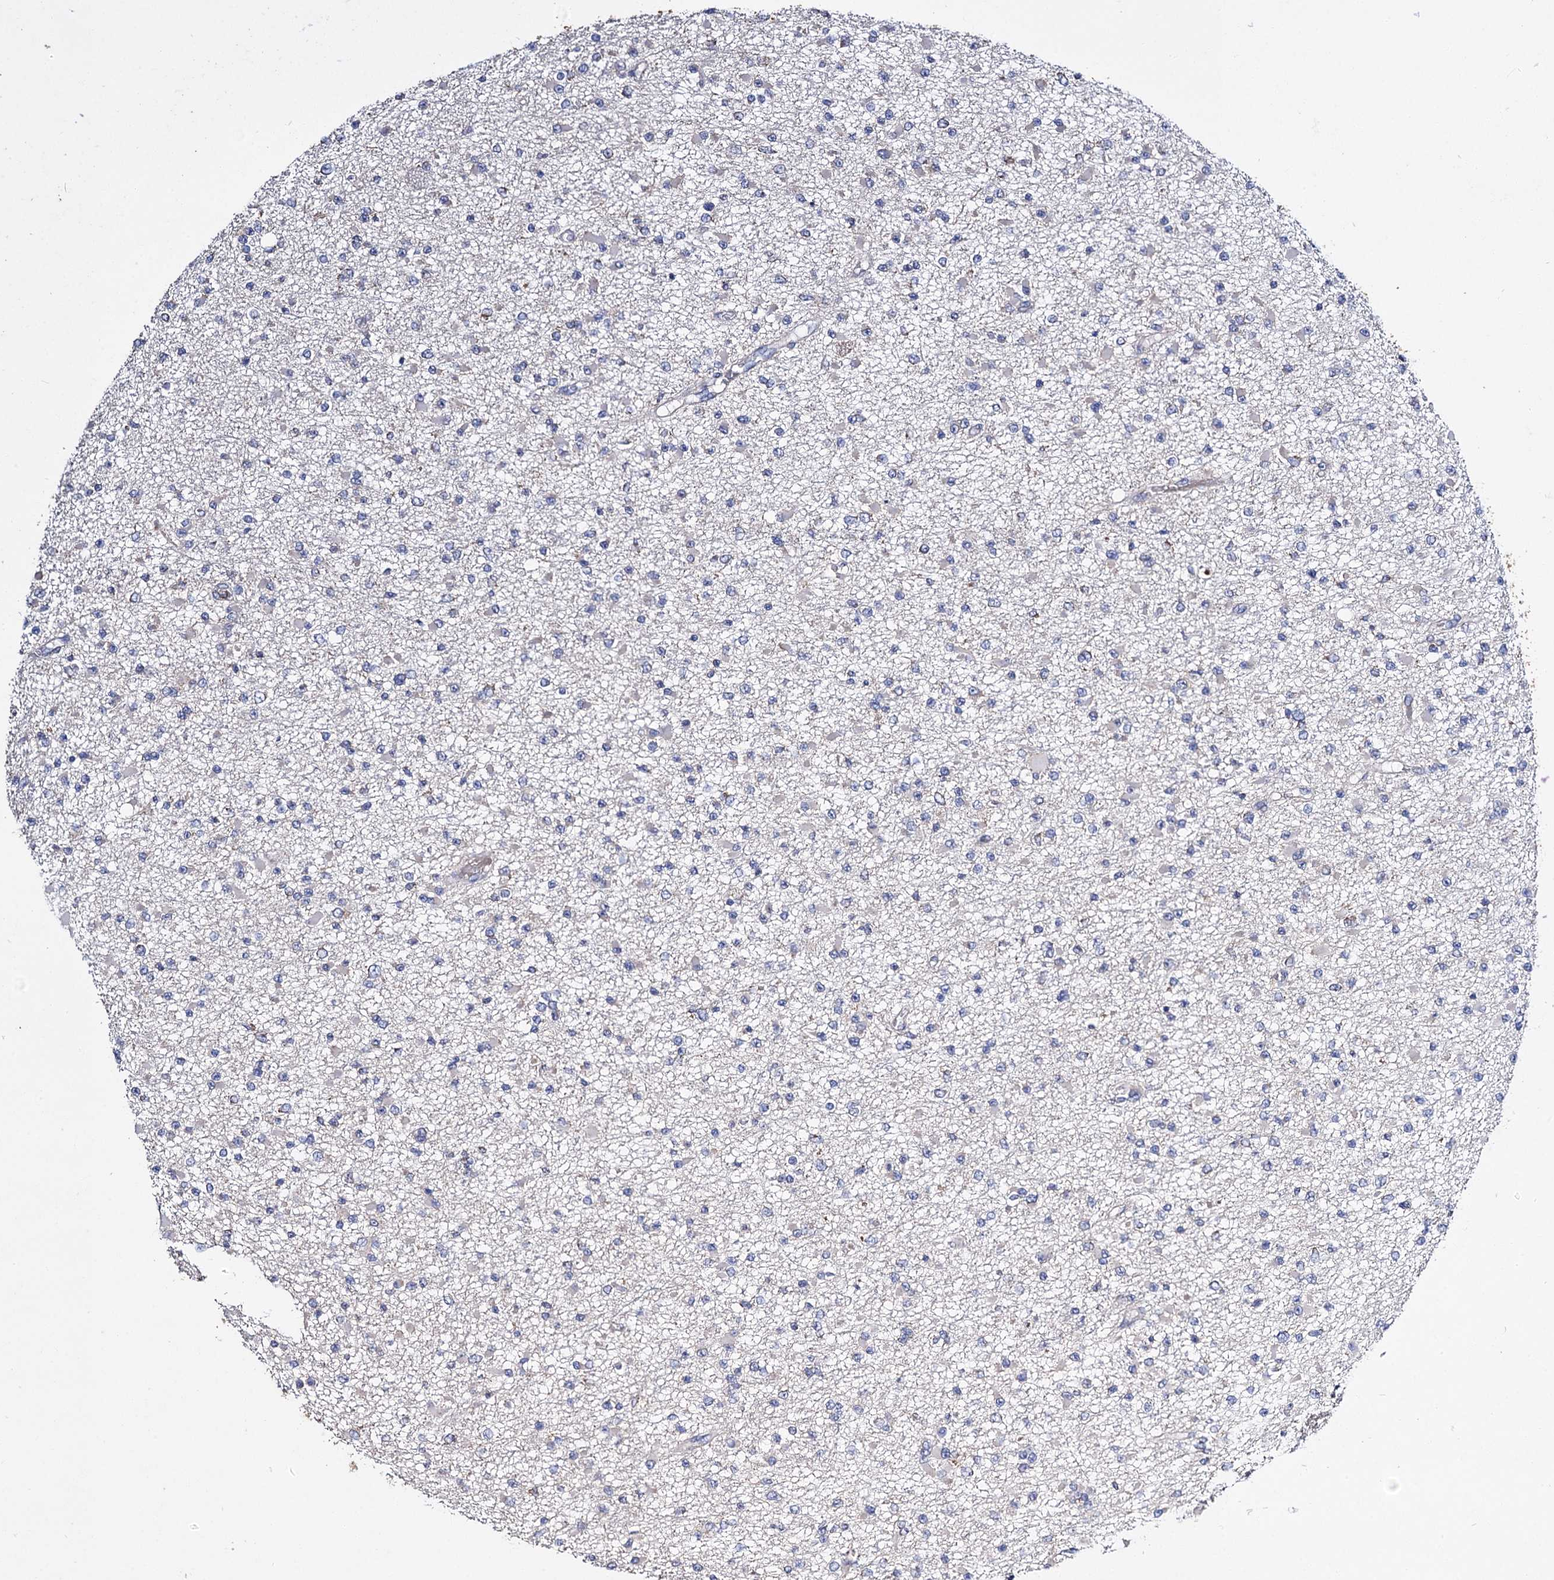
{"staining": {"intensity": "negative", "quantity": "none", "location": "none"}, "tissue": "glioma", "cell_type": "Tumor cells", "image_type": "cancer", "snomed": [{"axis": "morphology", "description": "Glioma, malignant, Low grade"}, {"axis": "topography", "description": "Brain"}], "caption": "An IHC micrograph of malignant glioma (low-grade) is shown. There is no staining in tumor cells of malignant glioma (low-grade).", "gene": "UBASH3B", "patient": {"sex": "female", "age": 22}}